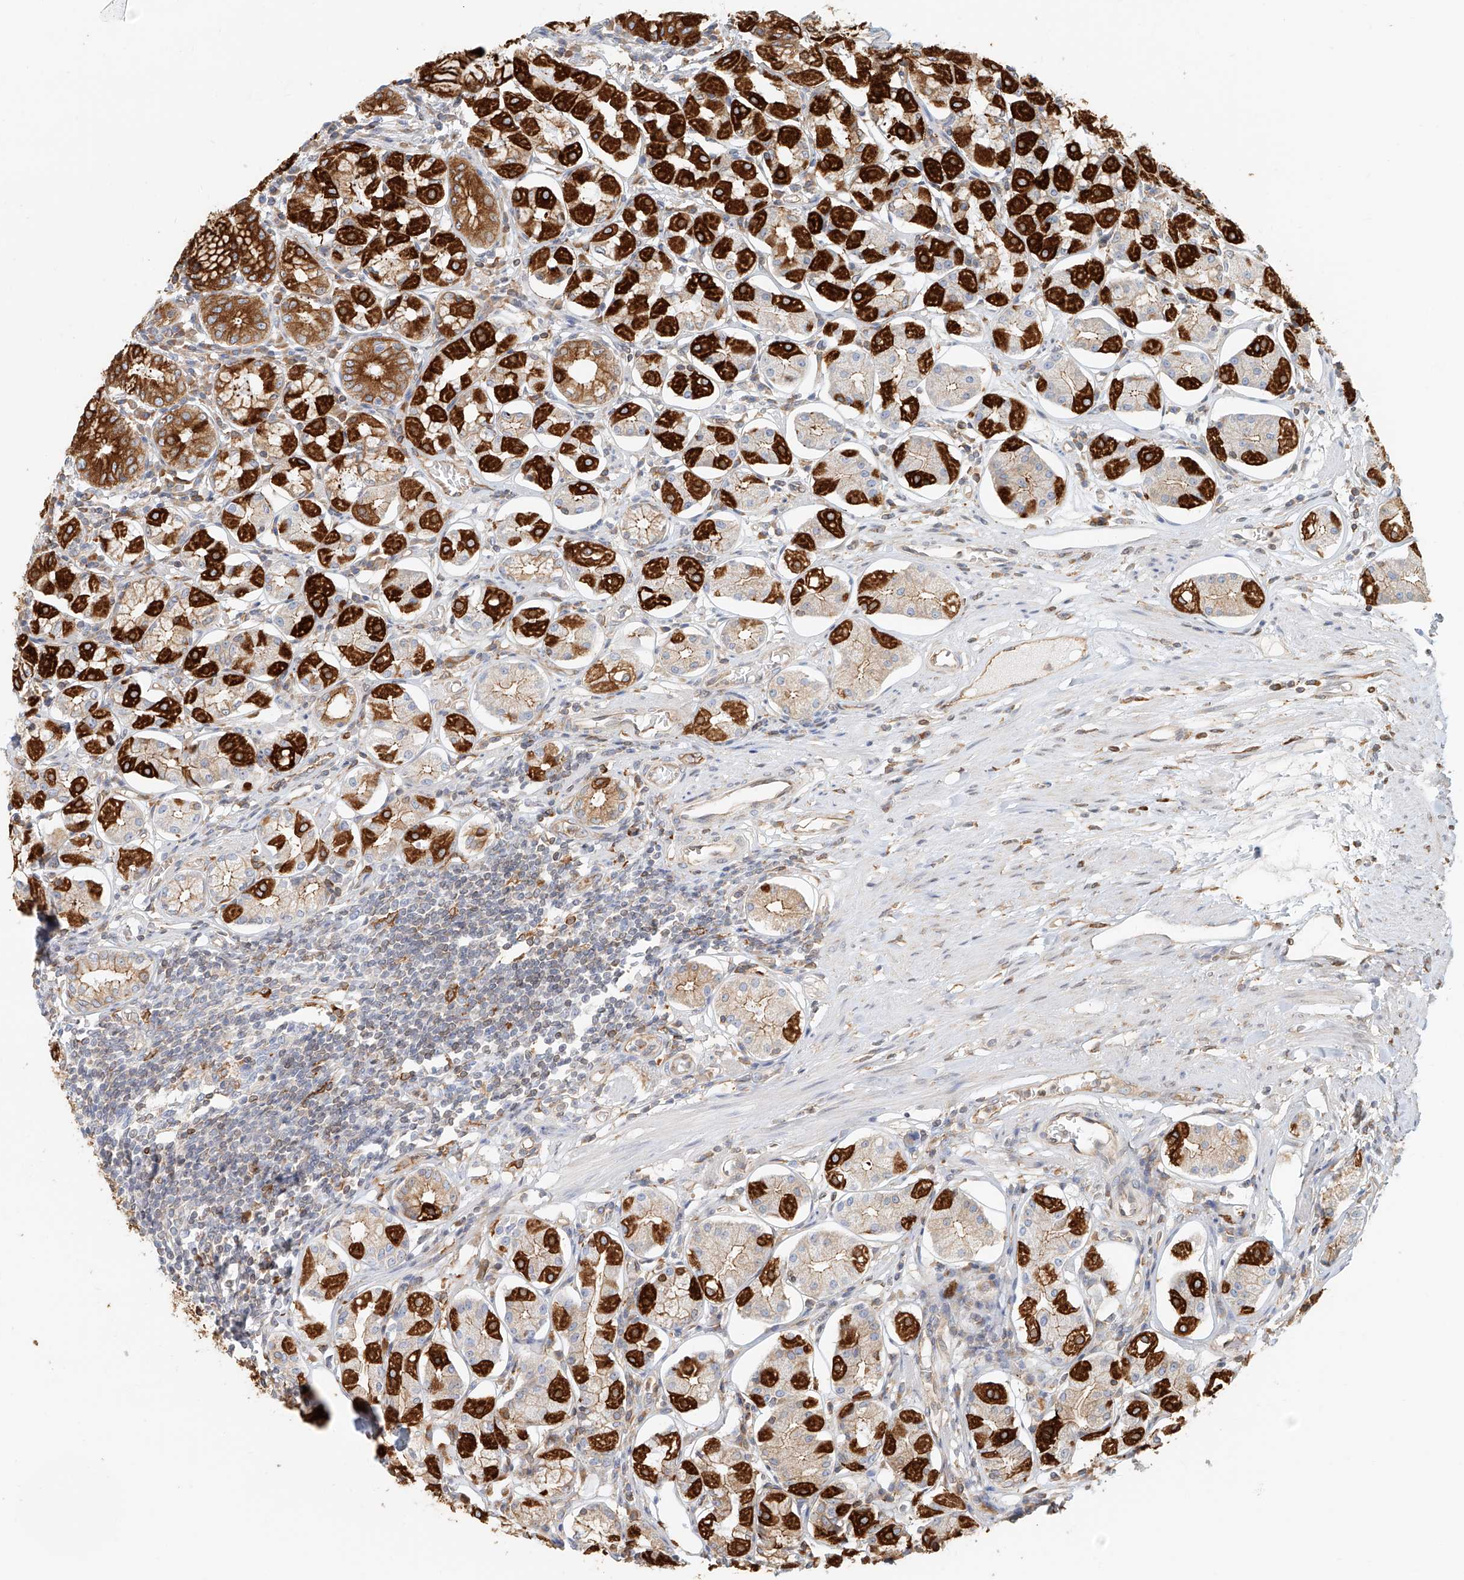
{"staining": {"intensity": "strong", "quantity": ">75%", "location": "cytoplasmic/membranous"}, "tissue": "stomach", "cell_type": "Glandular cells", "image_type": "normal", "snomed": [{"axis": "morphology", "description": "Normal tissue, NOS"}, {"axis": "topography", "description": "Stomach, lower"}], "caption": "There is high levels of strong cytoplasmic/membranous staining in glandular cells of normal stomach, as demonstrated by immunohistochemical staining (brown color).", "gene": "DHRS7", "patient": {"sex": "female", "age": 56}}